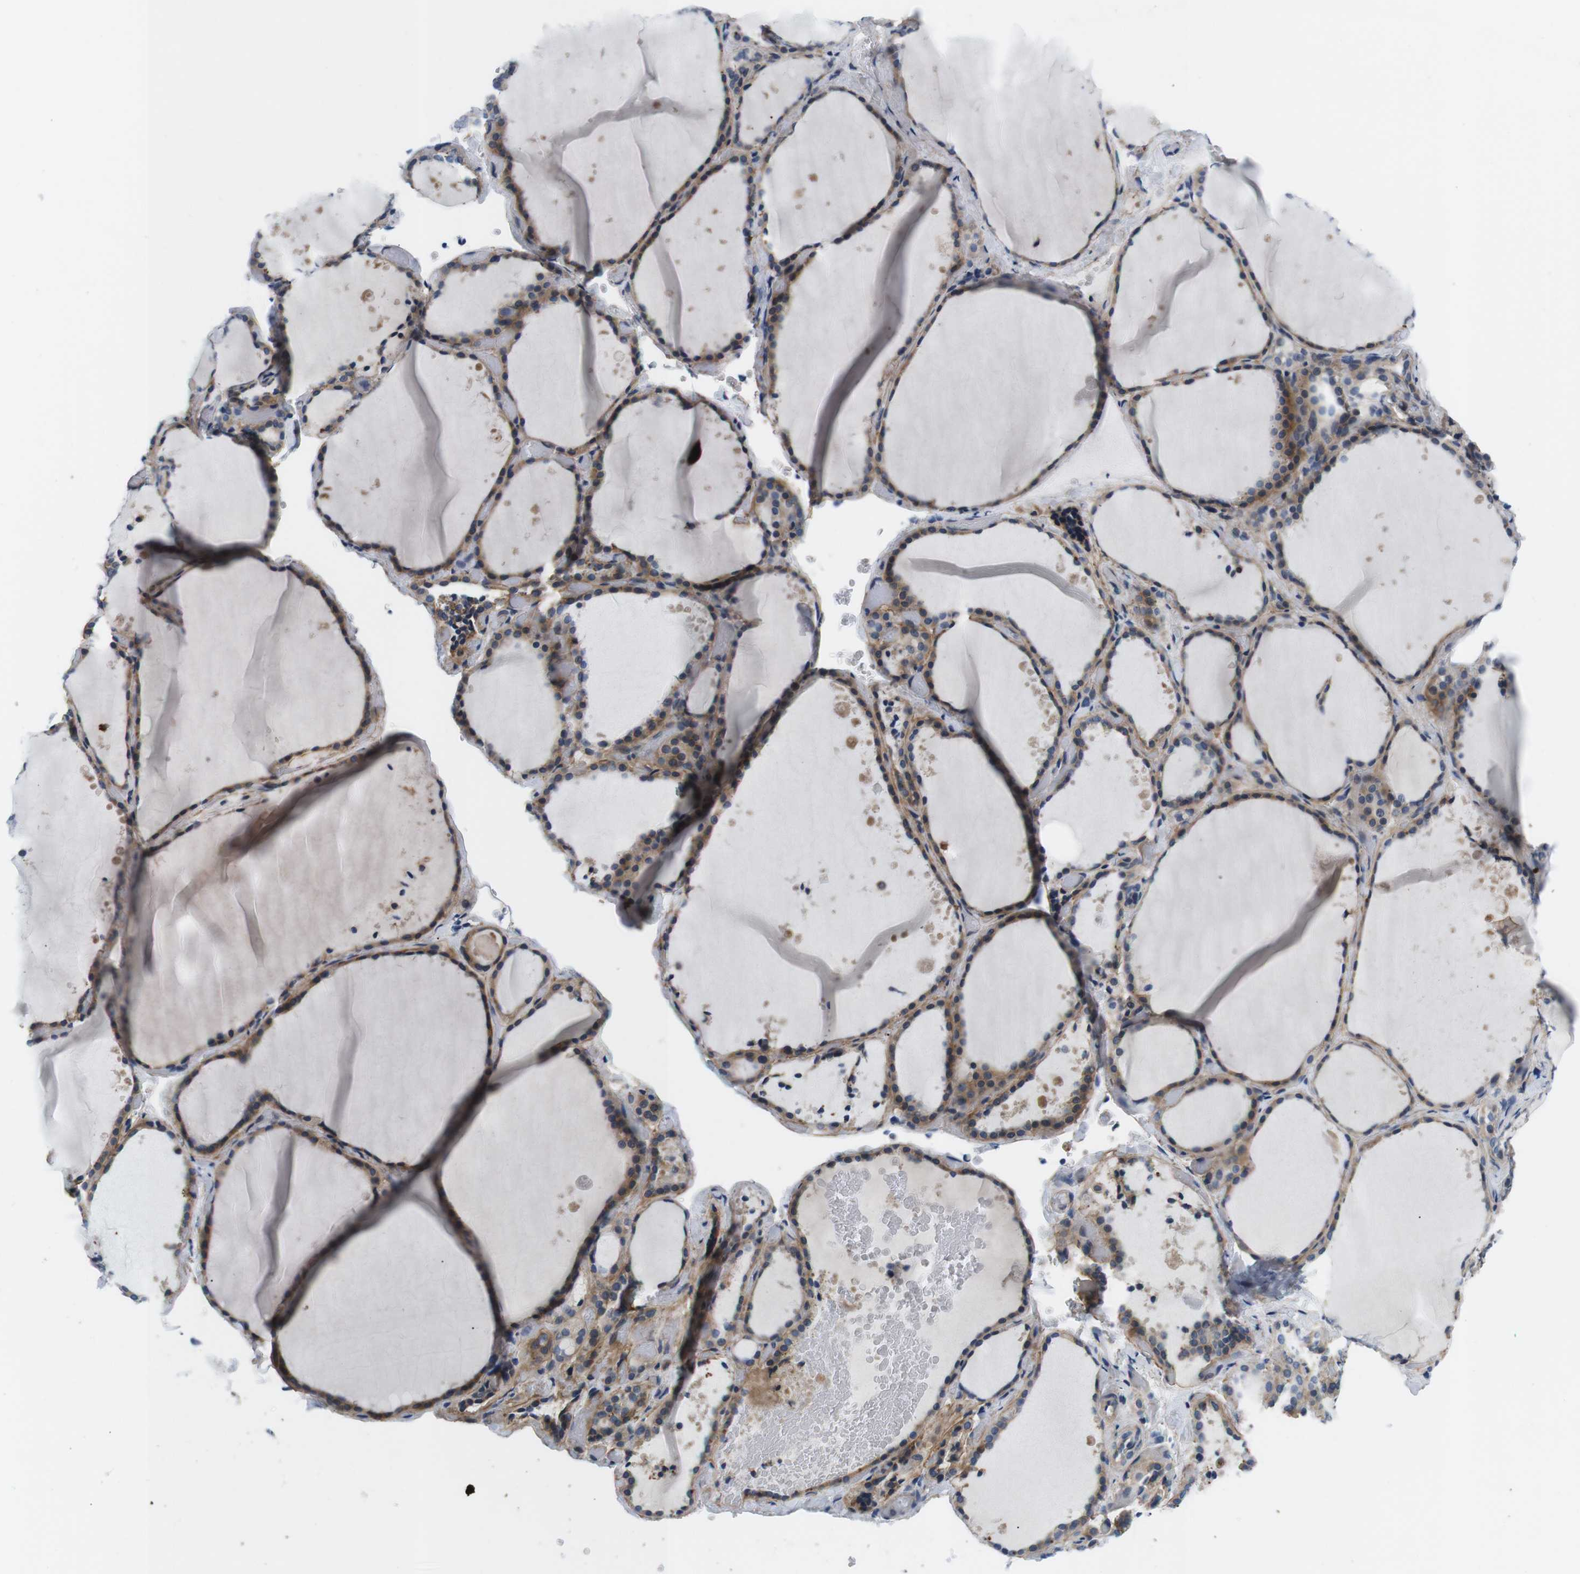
{"staining": {"intensity": "moderate", "quantity": "25%-75%", "location": "cytoplasmic/membranous"}, "tissue": "thyroid gland", "cell_type": "Glandular cells", "image_type": "normal", "snomed": [{"axis": "morphology", "description": "Normal tissue, NOS"}, {"axis": "topography", "description": "Thyroid gland"}], "caption": "Moderate cytoplasmic/membranous expression is seen in about 25%-75% of glandular cells in normal thyroid gland.", "gene": "SLC30A1", "patient": {"sex": "female", "age": 44}}